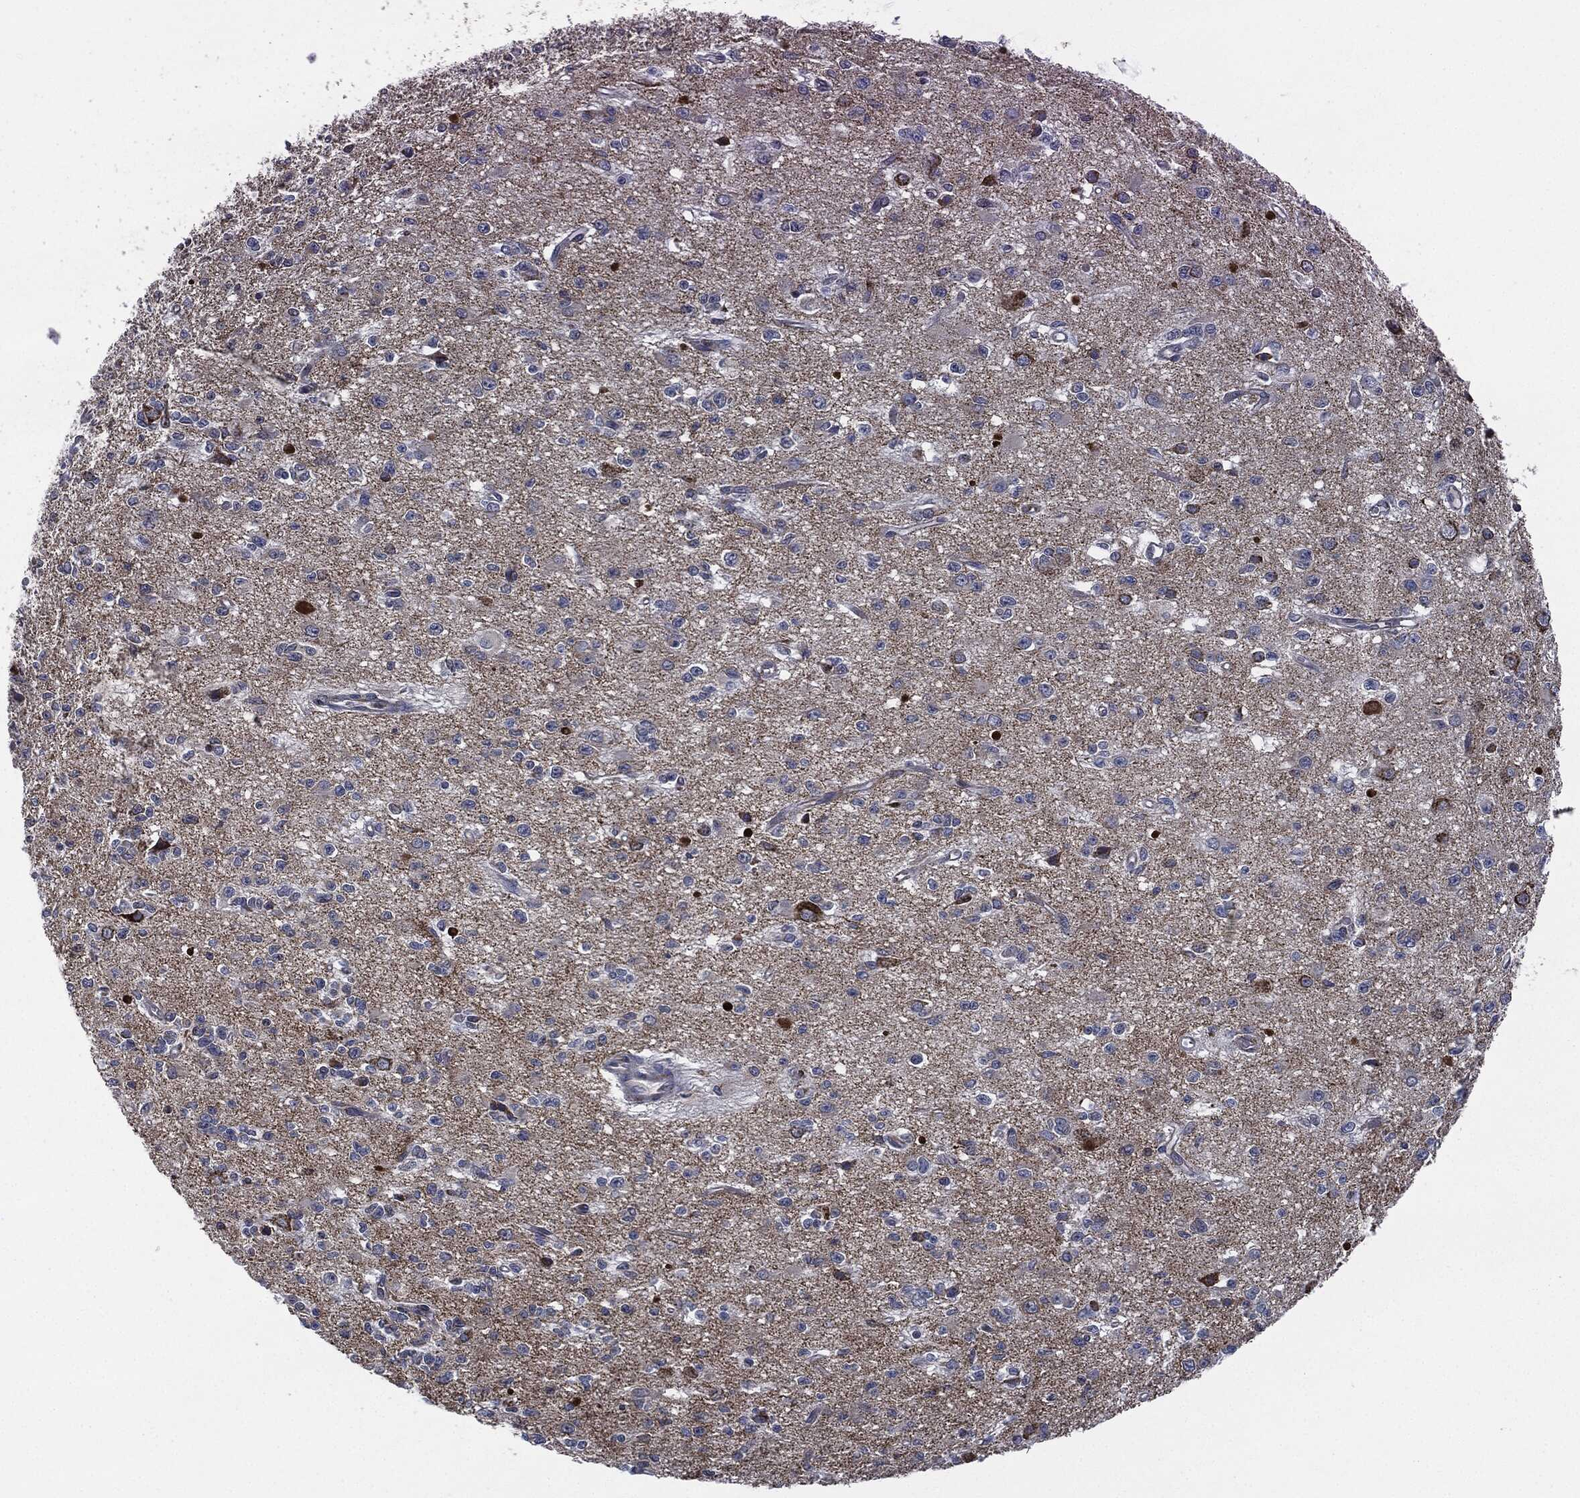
{"staining": {"intensity": "weak", "quantity": "25%-75%", "location": "cytoplasmic/membranous"}, "tissue": "glioma", "cell_type": "Tumor cells", "image_type": "cancer", "snomed": [{"axis": "morphology", "description": "Glioma, malignant, Low grade"}, {"axis": "topography", "description": "Brain"}], "caption": "Human glioma stained for a protein (brown) exhibits weak cytoplasmic/membranous positive expression in approximately 25%-75% of tumor cells.", "gene": "NDUFV2", "patient": {"sex": "female", "age": 45}}